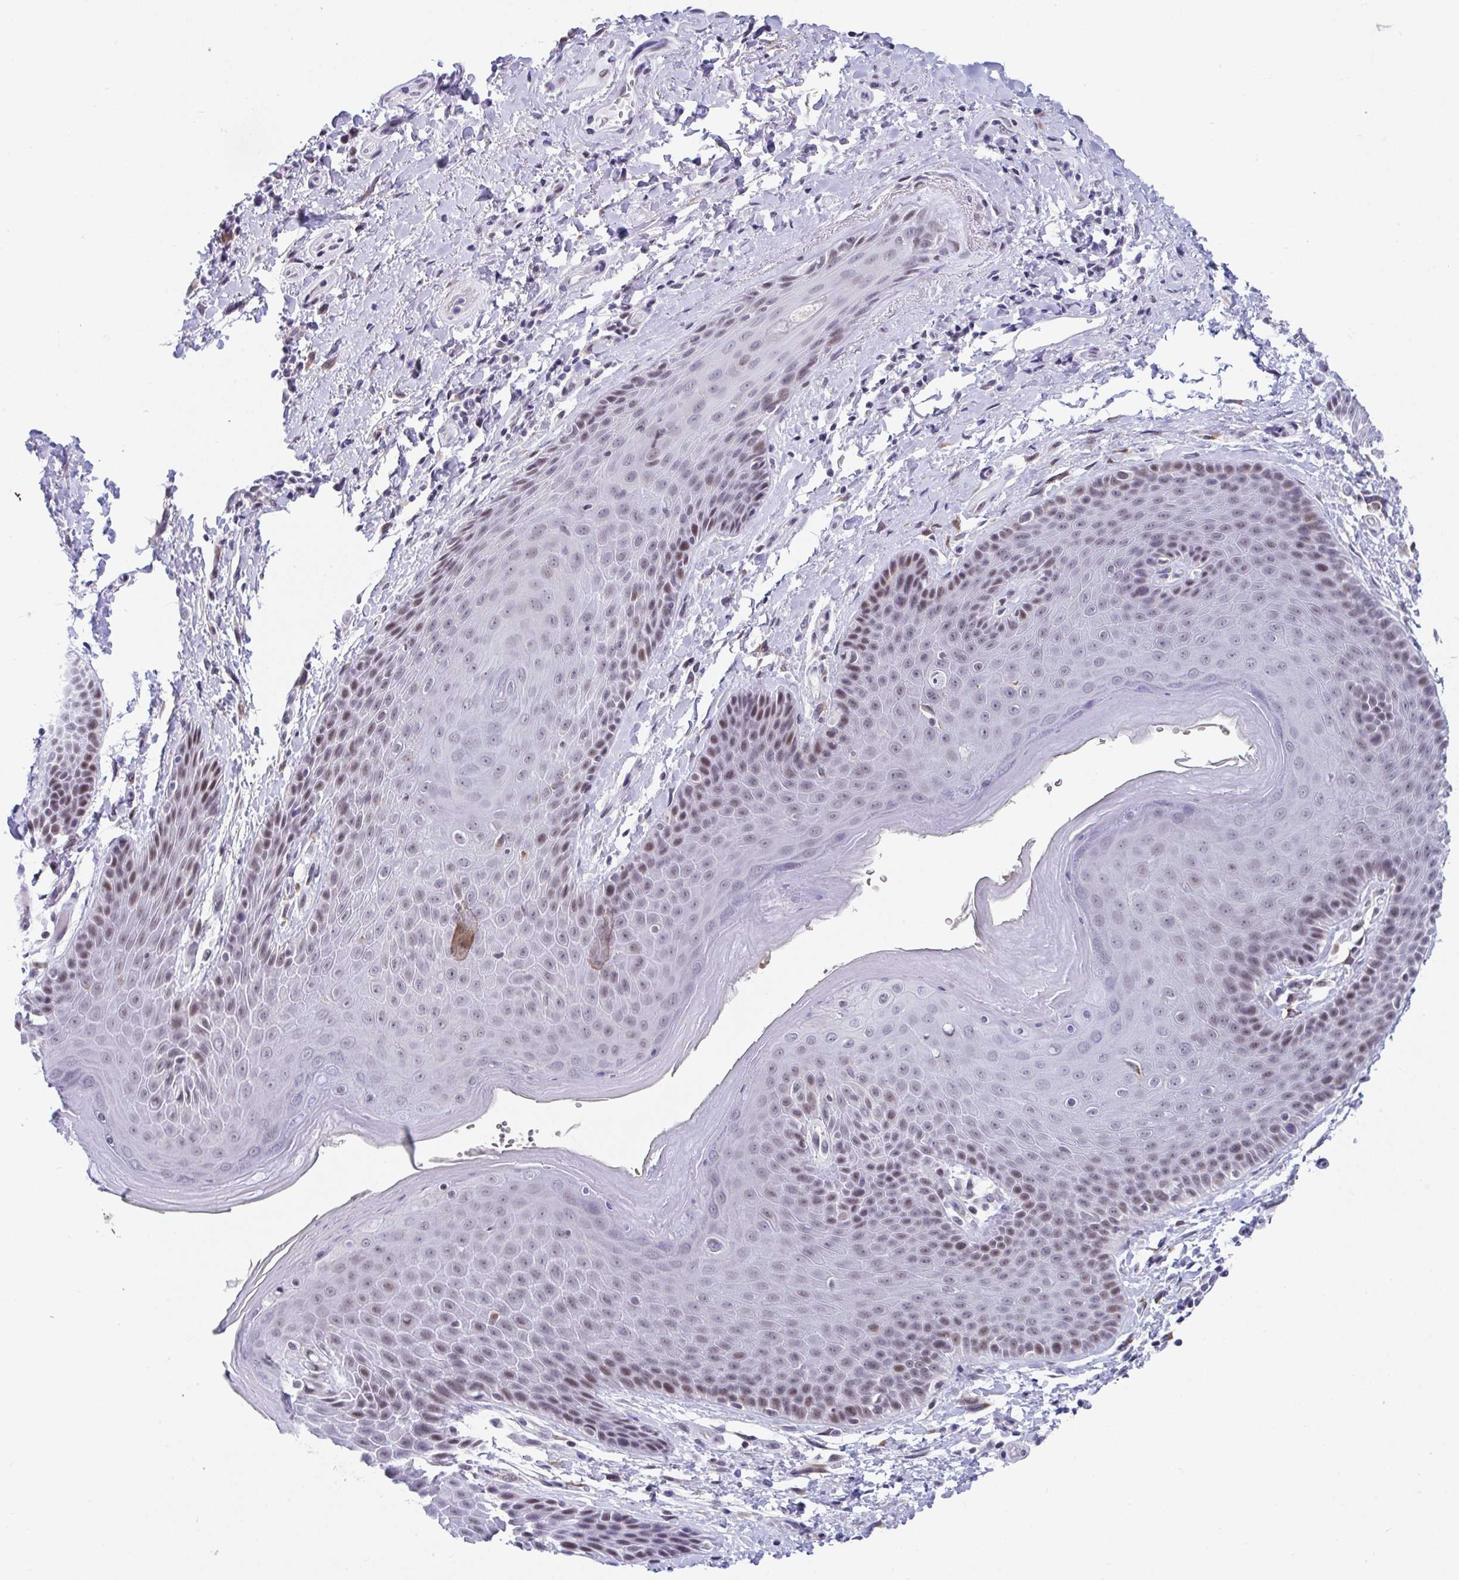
{"staining": {"intensity": "moderate", "quantity": "25%-75%", "location": "nuclear"}, "tissue": "skin", "cell_type": "Epidermal cells", "image_type": "normal", "snomed": [{"axis": "morphology", "description": "Normal tissue, NOS"}, {"axis": "topography", "description": "Anal"}, {"axis": "topography", "description": "Peripheral nerve tissue"}], "caption": "Epidermal cells exhibit medium levels of moderate nuclear expression in approximately 25%-75% of cells in normal skin. The staining was performed using DAB to visualize the protein expression in brown, while the nuclei were stained in blue with hematoxylin (Magnification: 20x).", "gene": "WDR72", "patient": {"sex": "male", "age": 51}}